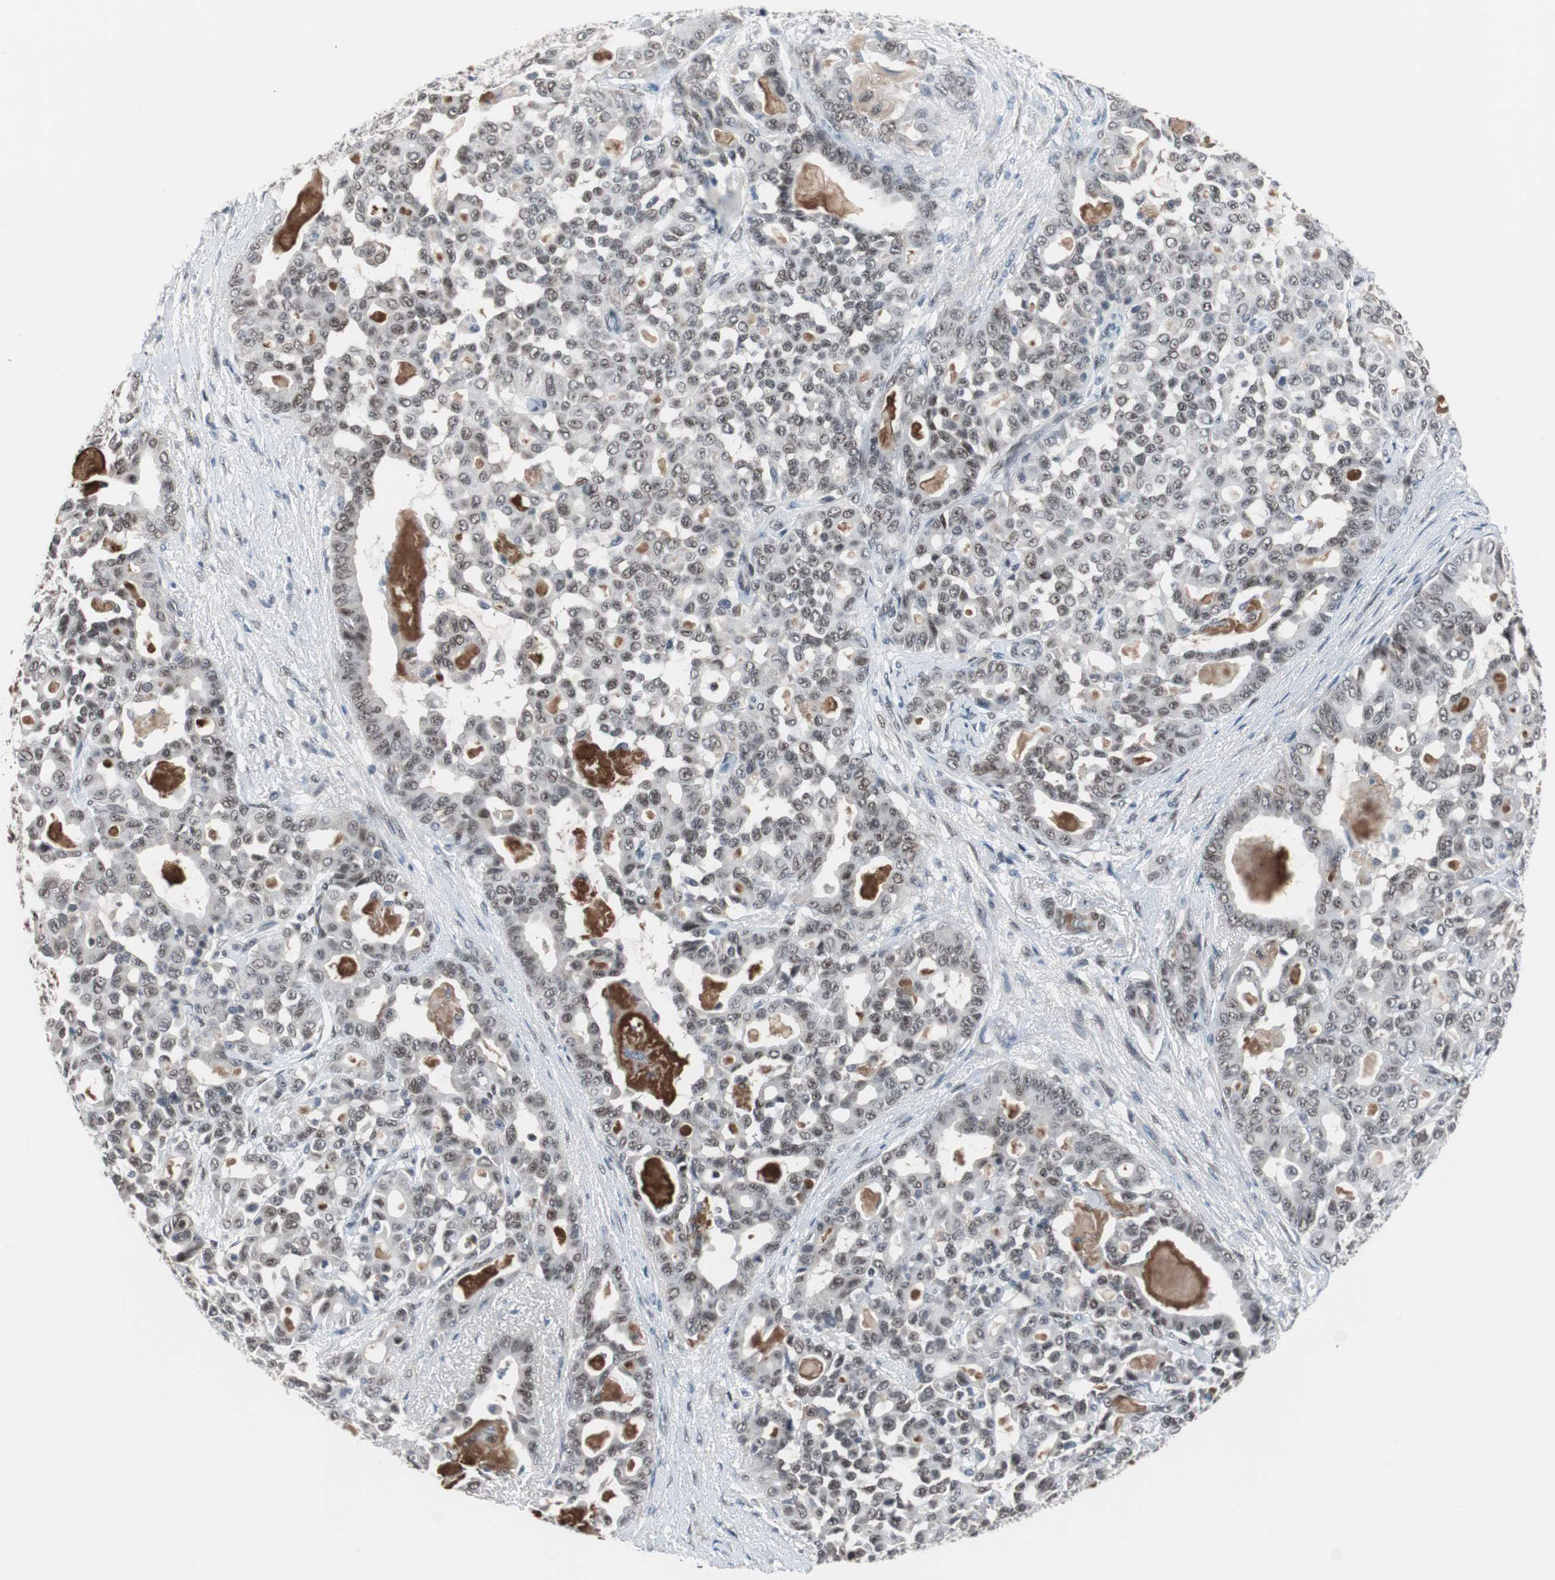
{"staining": {"intensity": "weak", "quantity": ">75%", "location": "nuclear"}, "tissue": "pancreatic cancer", "cell_type": "Tumor cells", "image_type": "cancer", "snomed": [{"axis": "morphology", "description": "Adenocarcinoma, NOS"}, {"axis": "topography", "description": "Pancreas"}], "caption": "A low amount of weak nuclear positivity is identified in about >75% of tumor cells in adenocarcinoma (pancreatic) tissue.", "gene": "ZHX2", "patient": {"sex": "male", "age": 63}}